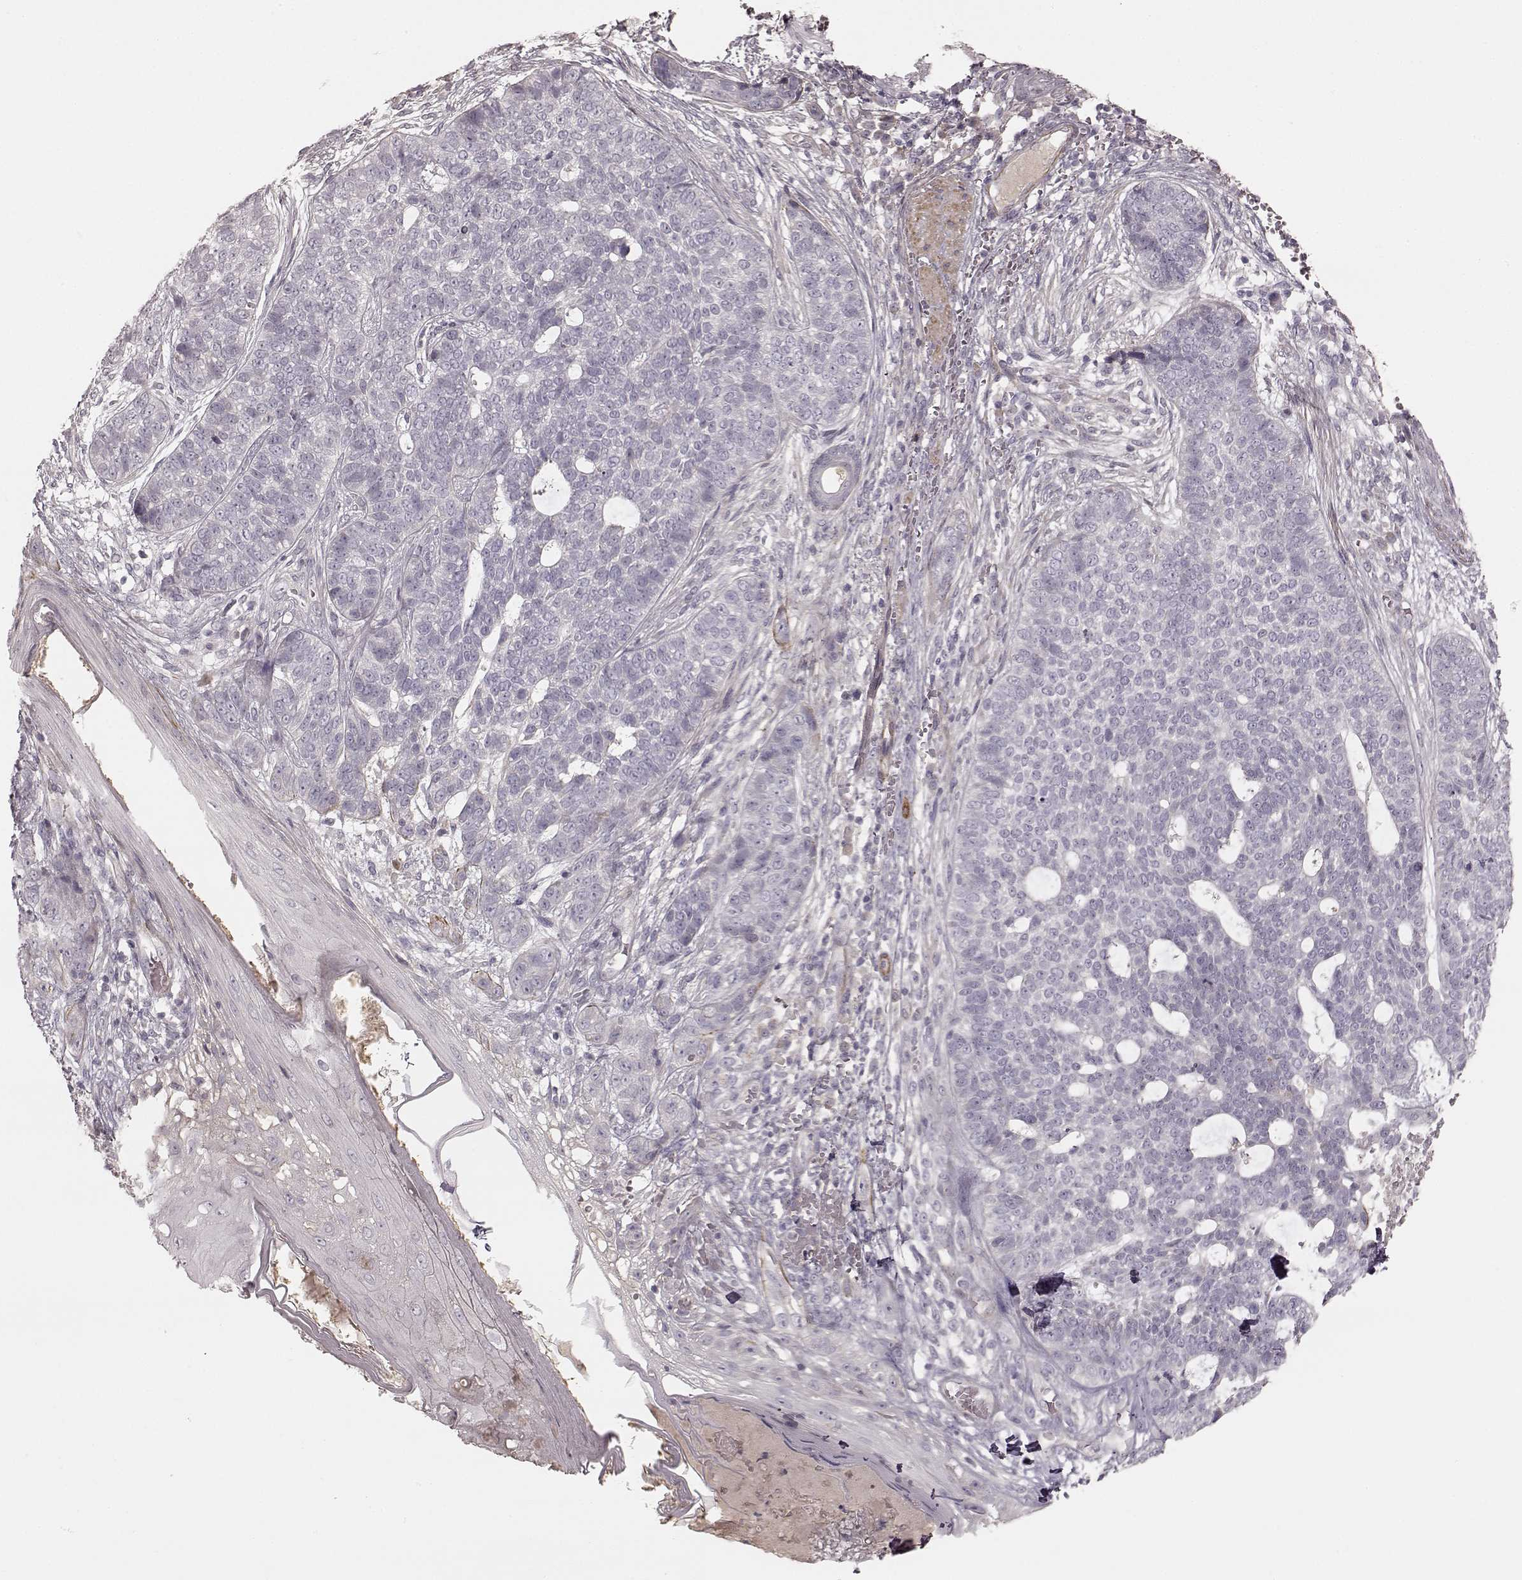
{"staining": {"intensity": "negative", "quantity": "none", "location": "none"}, "tissue": "skin cancer", "cell_type": "Tumor cells", "image_type": "cancer", "snomed": [{"axis": "morphology", "description": "Basal cell carcinoma"}, {"axis": "topography", "description": "Skin"}], "caption": "Immunohistochemical staining of skin cancer (basal cell carcinoma) displays no significant positivity in tumor cells.", "gene": "KCNJ9", "patient": {"sex": "female", "age": 69}}